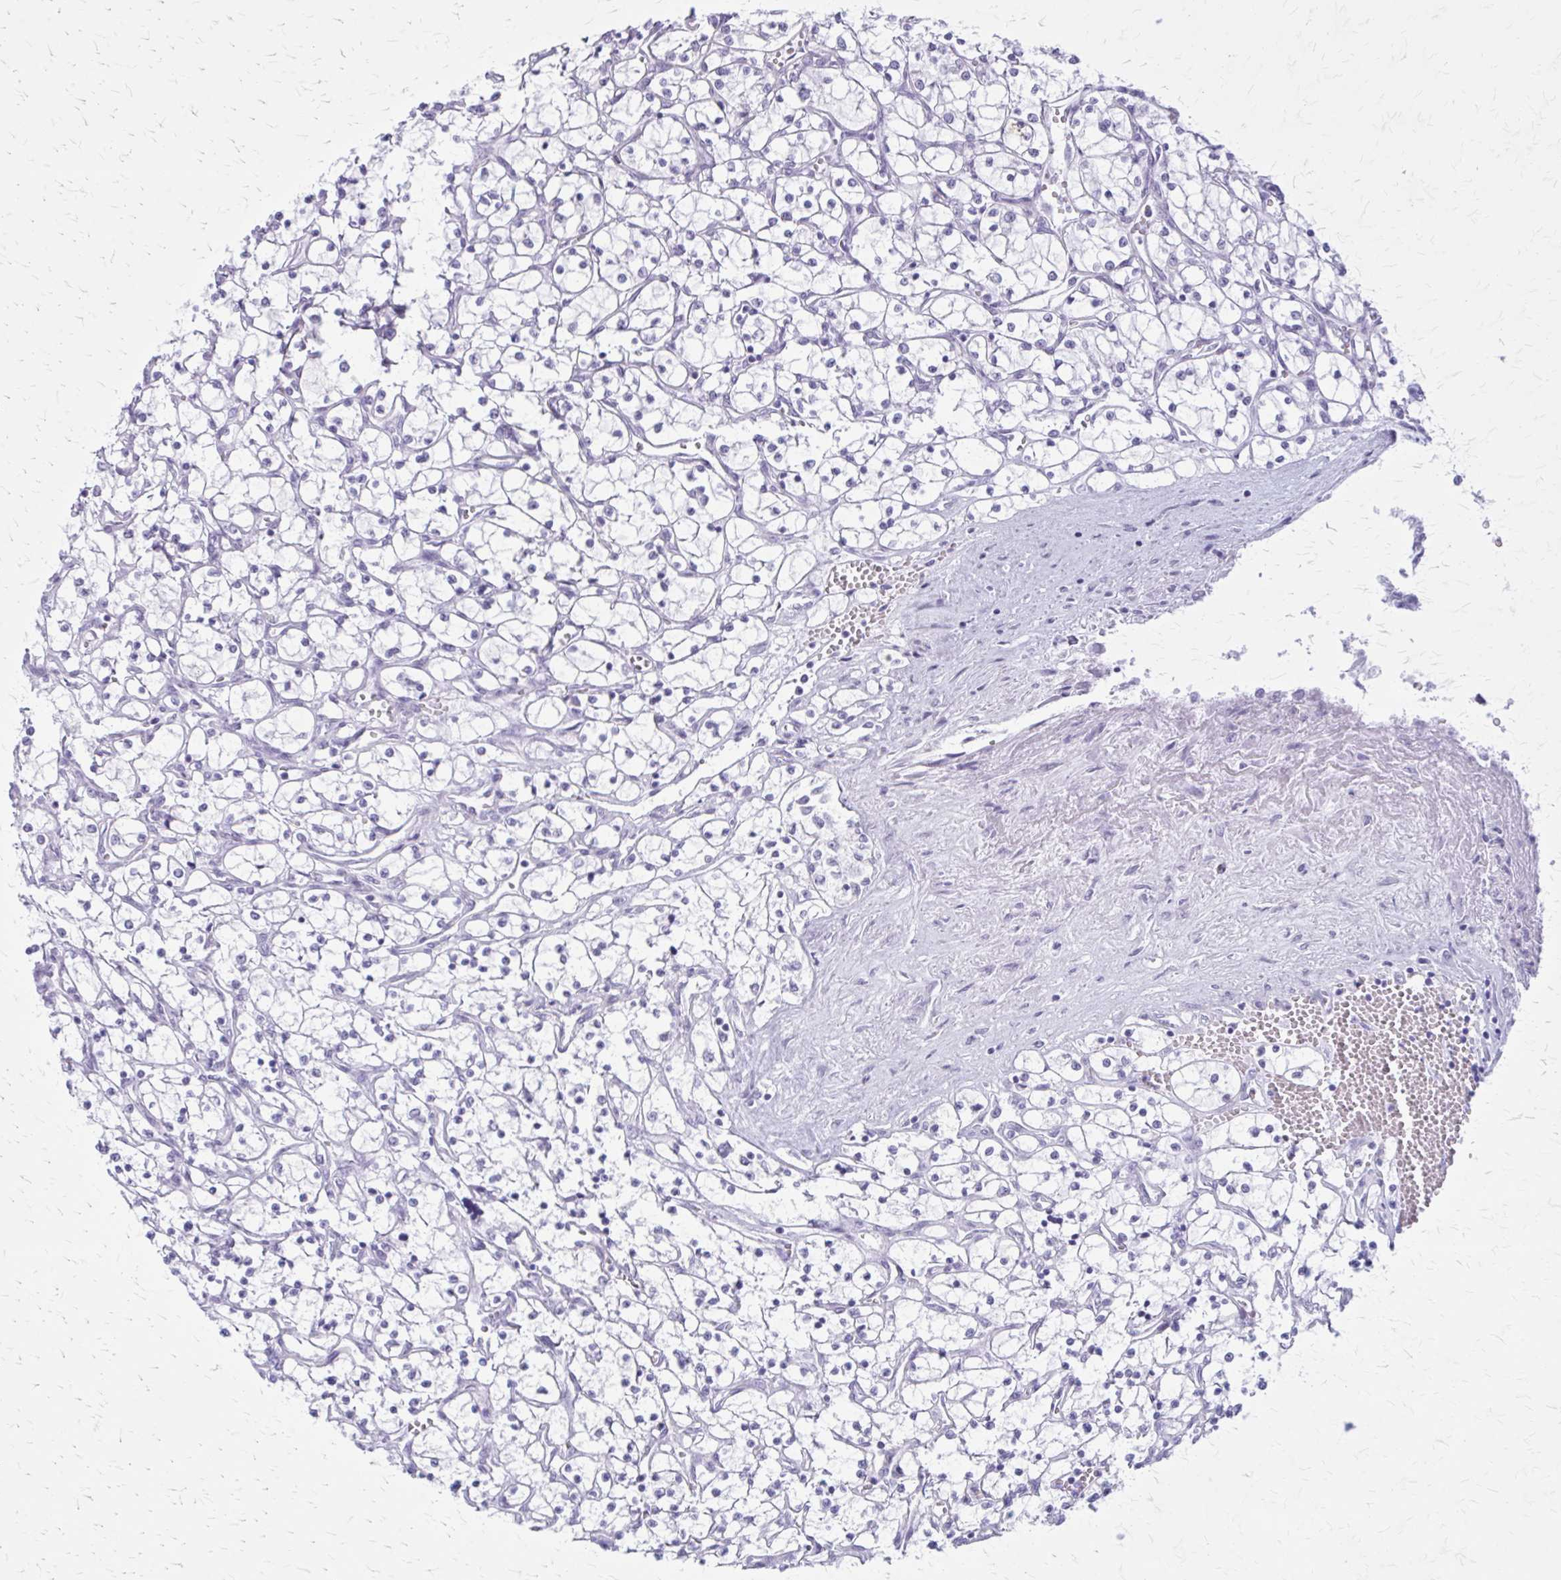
{"staining": {"intensity": "negative", "quantity": "none", "location": "none"}, "tissue": "renal cancer", "cell_type": "Tumor cells", "image_type": "cancer", "snomed": [{"axis": "morphology", "description": "Adenocarcinoma, NOS"}, {"axis": "topography", "description": "Kidney"}], "caption": "Immunohistochemistry (IHC) photomicrograph of neoplastic tissue: adenocarcinoma (renal) stained with DAB (3,3'-diaminobenzidine) exhibits no significant protein positivity in tumor cells.", "gene": "GAD1", "patient": {"sex": "female", "age": 69}}